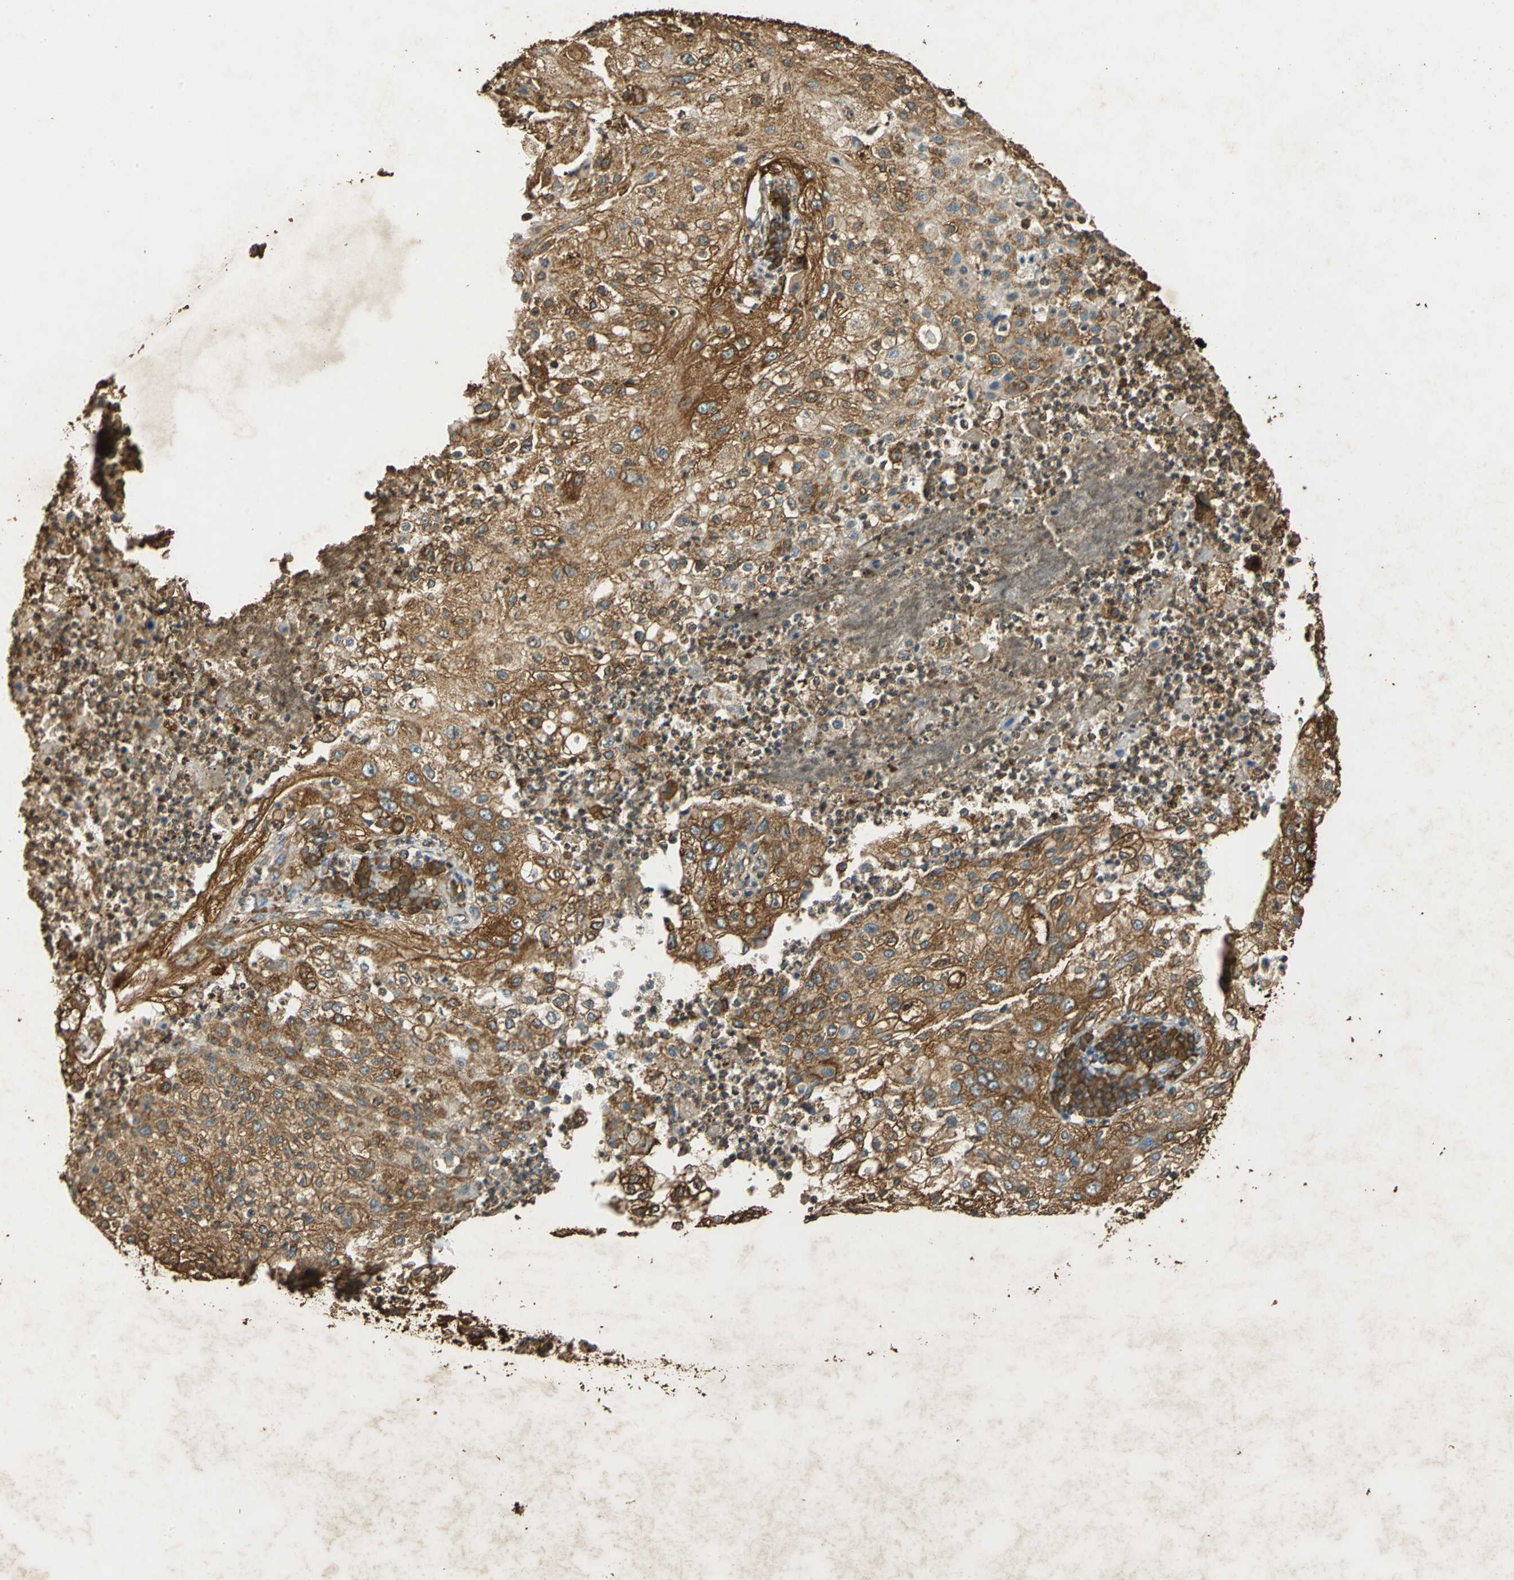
{"staining": {"intensity": "moderate", "quantity": ">75%", "location": "cytoplasmic/membranous"}, "tissue": "lung cancer", "cell_type": "Tumor cells", "image_type": "cancer", "snomed": [{"axis": "morphology", "description": "Inflammation, NOS"}, {"axis": "morphology", "description": "Squamous cell carcinoma, NOS"}, {"axis": "topography", "description": "Lymph node"}, {"axis": "topography", "description": "Soft tissue"}, {"axis": "topography", "description": "Lung"}], "caption": "Squamous cell carcinoma (lung) stained with immunohistochemistry (IHC) reveals moderate cytoplasmic/membranous expression in about >75% of tumor cells.", "gene": "HSP90B1", "patient": {"sex": "male", "age": 66}}